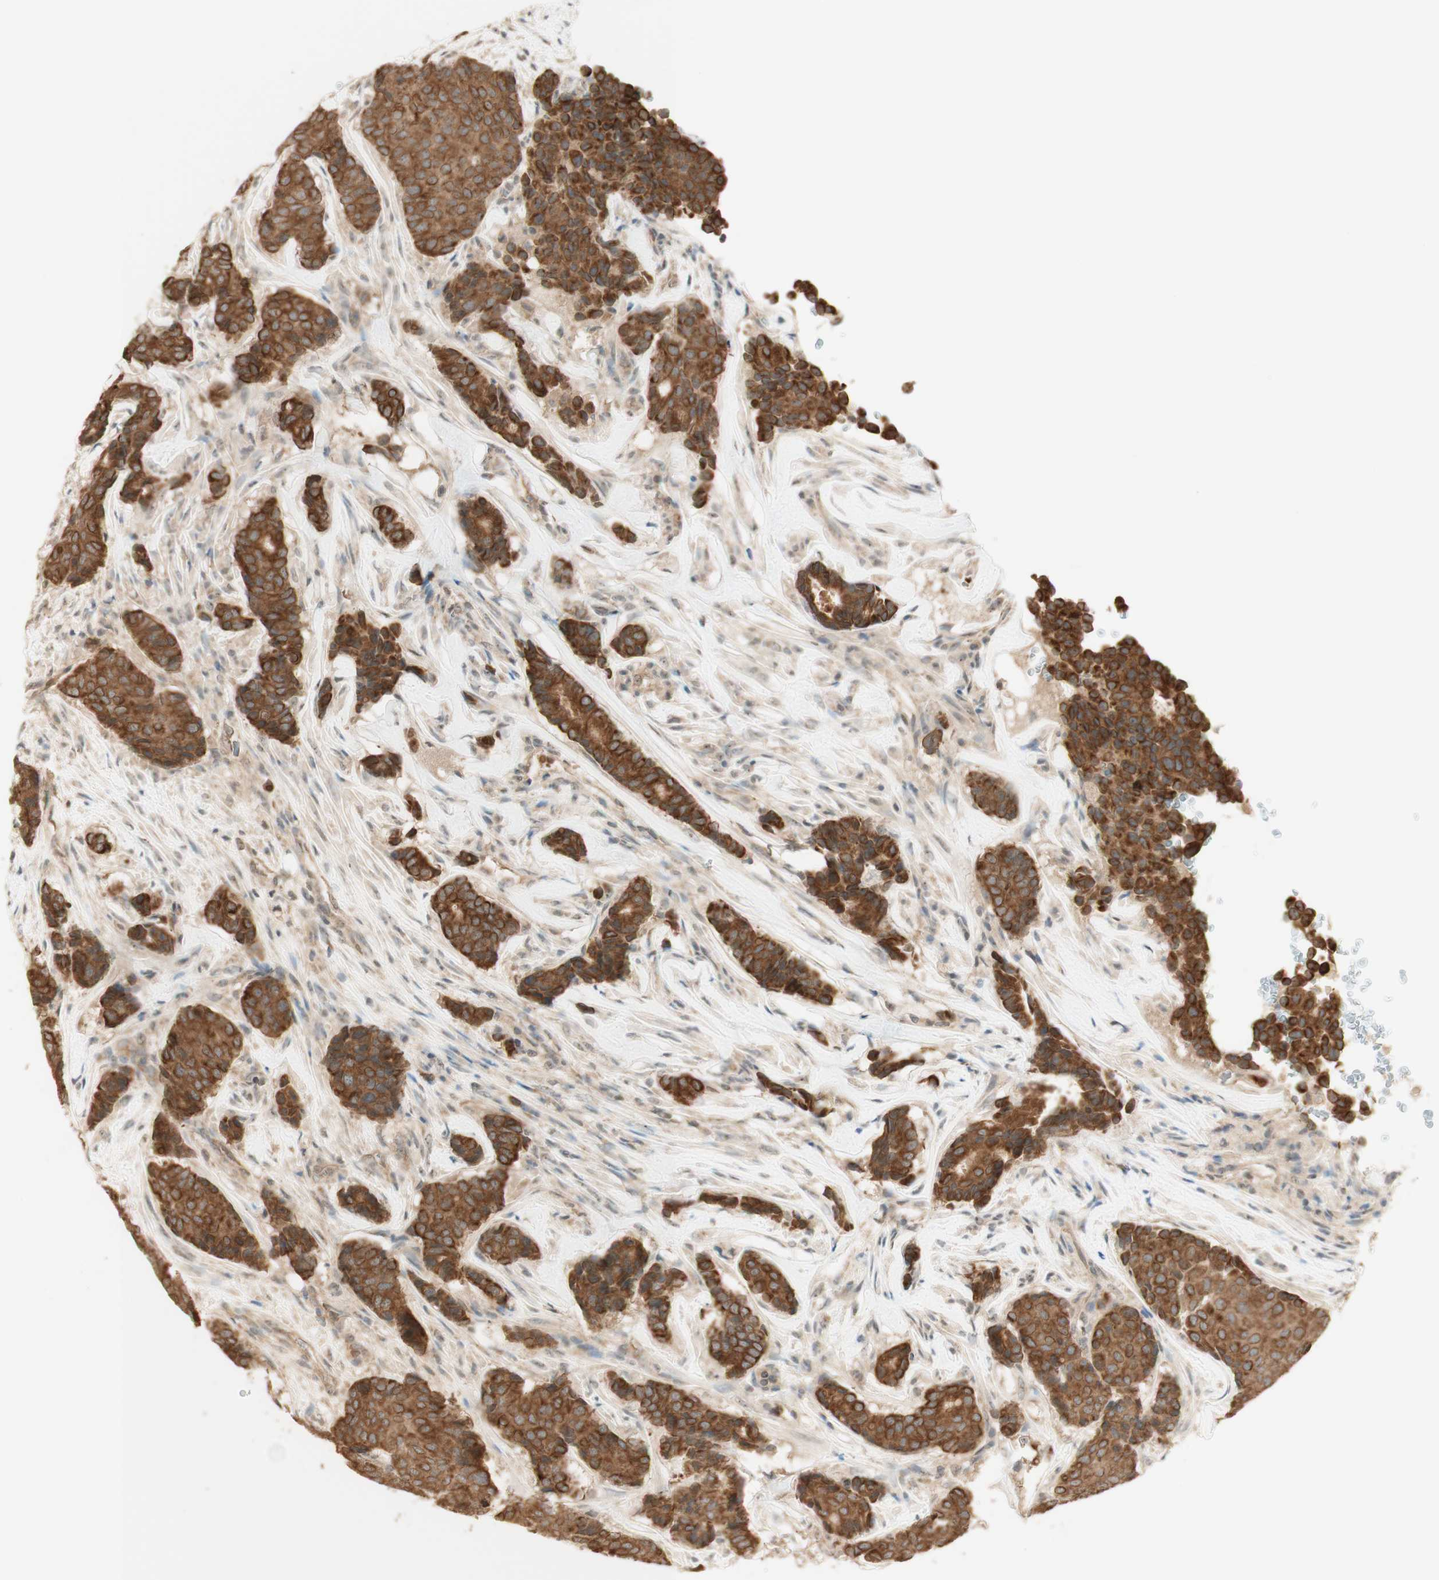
{"staining": {"intensity": "strong", "quantity": ">75%", "location": "cytoplasmic/membranous,nuclear"}, "tissue": "breast cancer", "cell_type": "Tumor cells", "image_type": "cancer", "snomed": [{"axis": "morphology", "description": "Duct carcinoma"}, {"axis": "topography", "description": "Breast"}], "caption": "The micrograph shows staining of breast cancer, revealing strong cytoplasmic/membranous and nuclear protein expression (brown color) within tumor cells. The staining was performed using DAB (3,3'-diaminobenzidine), with brown indicating positive protein expression. Nuclei are stained blue with hematoxylin.", "gene": "SPINT2", "patient": {"sex": "female", "age": 75}}